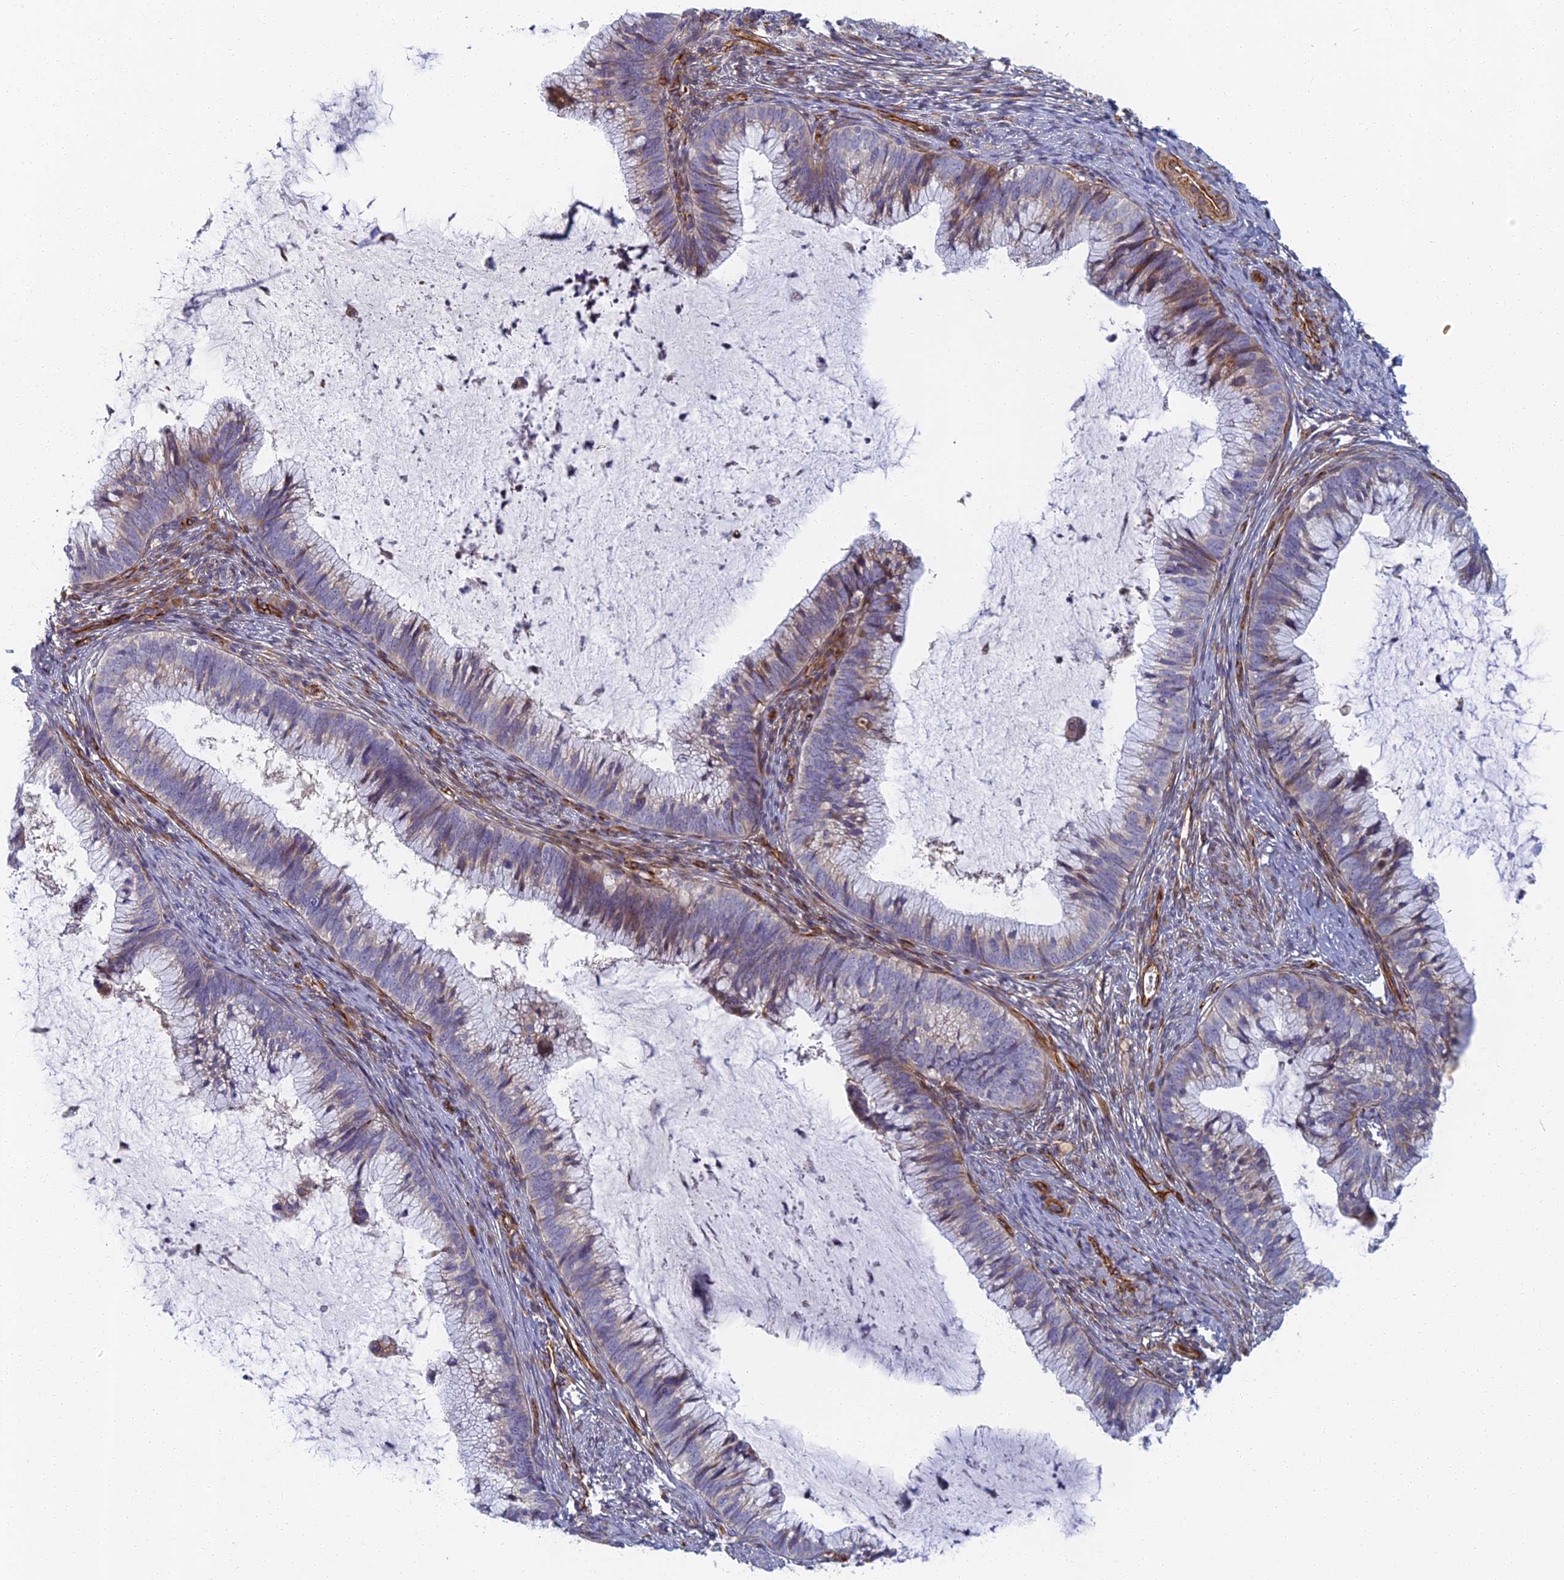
{"staining": {"intensity": "moderate", "quantity": "<25%", "location": "cytoplasmic/membranous"}, "tissue": "cervical cancer", "cell_type": "Tumor cells", "image_type": "cancer", "snomed": [{"axis": "morphology", "description": "Adenocarcinoma, NOS"}, {"axis": "topography", "description": "Cervix"}], "caption": "This micrograph demonstrates IHC staining of human cervical adenocarcinoma, with low moderate cytoplasmic/membranous staining in approximately <25% of tumor cells.", "gene": "ABCB10", "patient": {"sex": "female", "age": 36}}